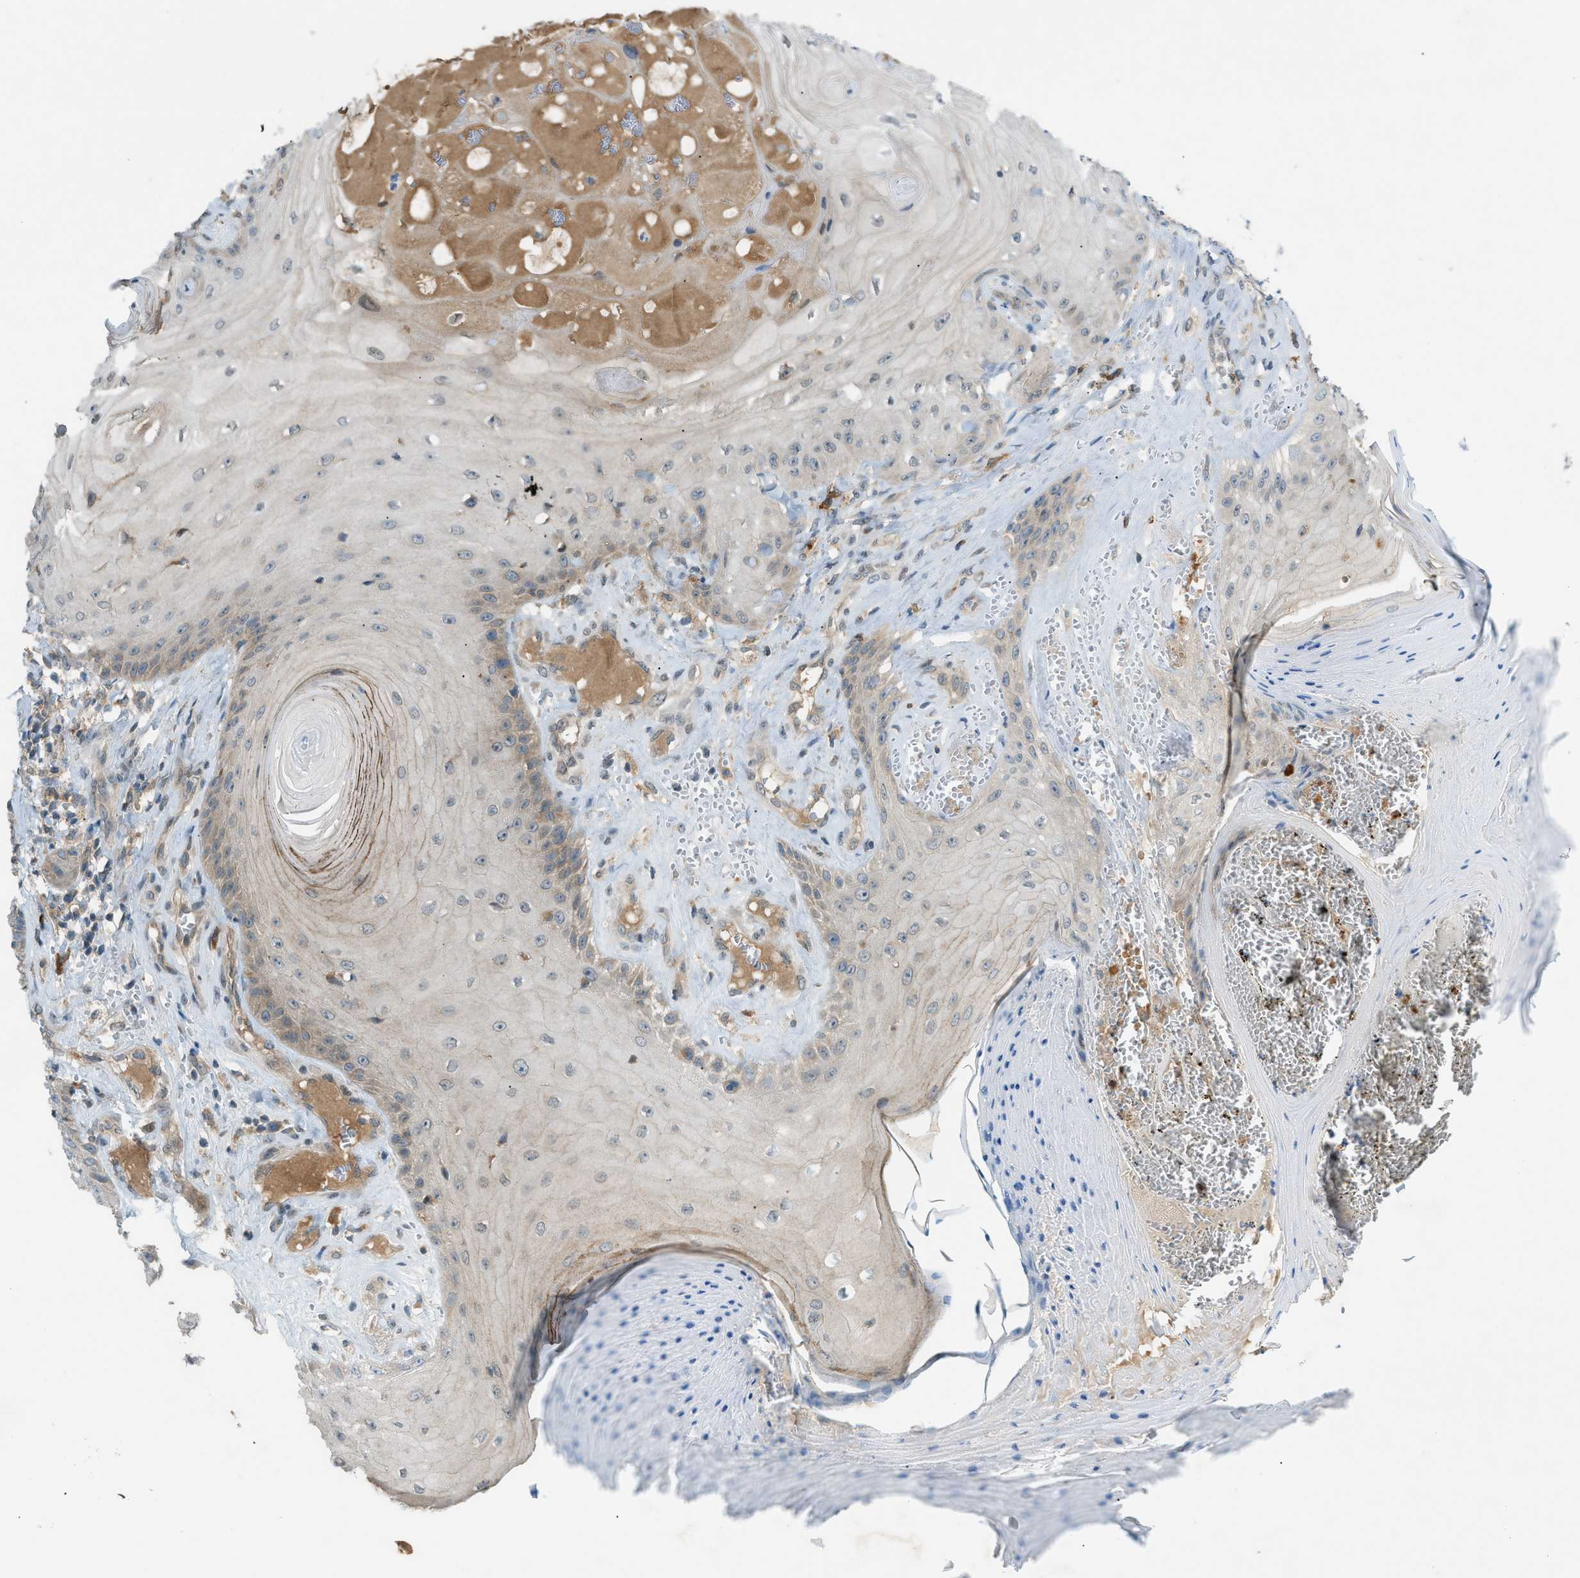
{"staining": {"intensity": "weak", "quantity": "<25%", "location": "cytoplasmic/membranous"}, "tissue": "skin cancer", "cell_type": "Tumor cells", "image_type": "cancer", "snomed": [{"axis": "morphology", "description": "Squamous cell carcinoma, NOS"}, {"axis": "topography", "description": "Skin"}], "caption": "The IHC histopathology image has no significant positivity in tumor cells of skin cancer tissue.", "gene": "DYRK1A", "patient": {"sex": "male", "age": 74}}